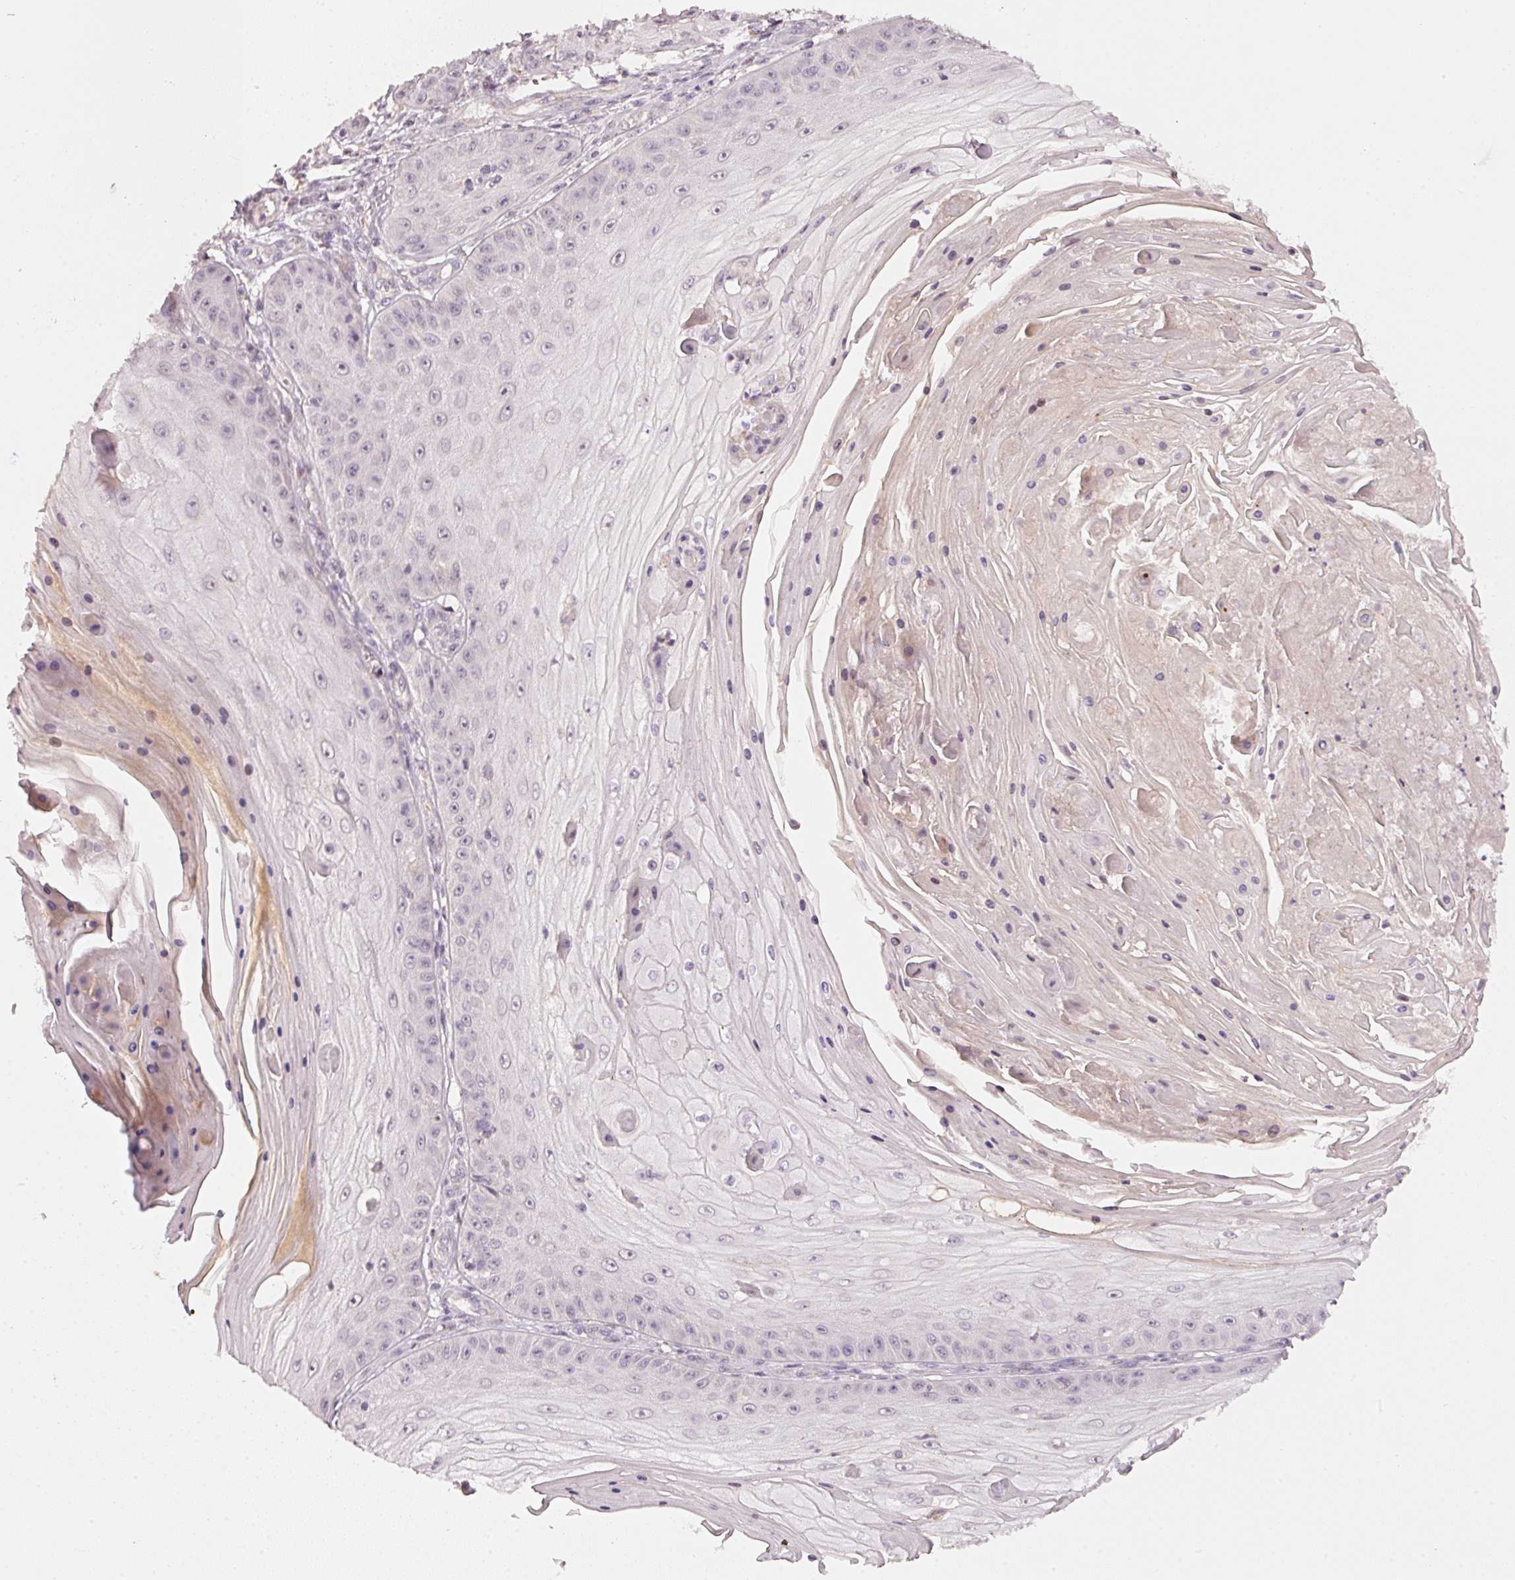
{"staining": {"intensity": "negative", "quantity": "none", "location": "none"}, "tissue": "skin cancer", "cell_type": "Tumor cells", "image_type": "cancer", "snomed": [{"axis": "morphology", "description": "Squamous cell carcinoma, NOS"}, {"axis": "topography", "description": "Skin"}], "caption": "This is an IHC micrograph of skin cancer (squamous cell carcinoma). There is no positivity in tumor cells.", "gene": "TOB2", "patient": {"sex": "male", "age": 70}}